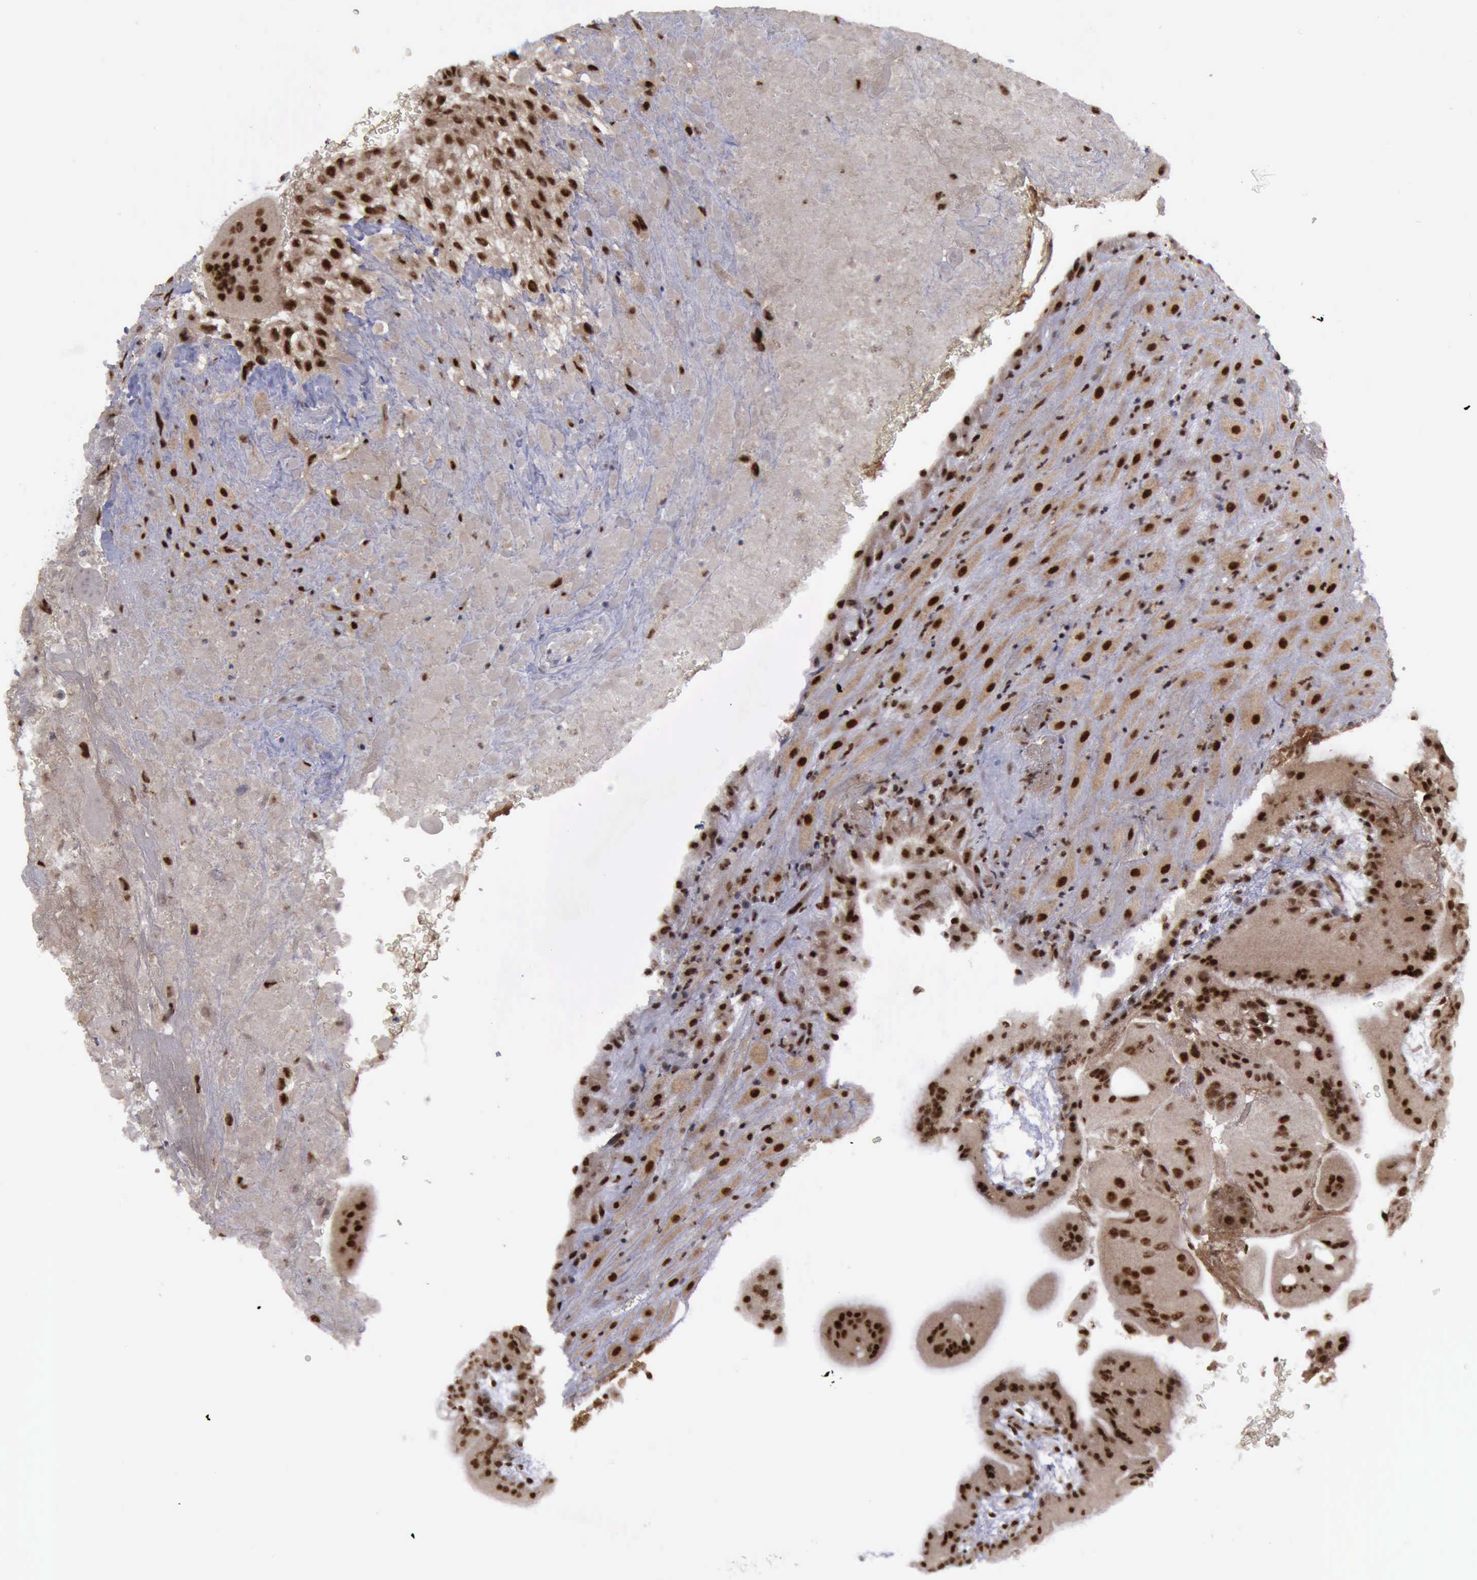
{"staining": {"intensity": "strong", "quantity": ">75%", "location": "cytoplasmic/membranous,nuclear"}, "tissue": "placenta", "cell_type": "Decidual cells", "image_type": "normal", "snomed": [{"axis": "morphology", "description": "Normal tissue, NOS"}, {"axis": "topography", "description": "Placenta"}], "caption": "There is high levels of strong cytoplasmic/membranous,nuclear staining in decidual cells of benign placenta, as demonstrated by immunohistochemical staining (brown color).", "gene": "ATM", "patient": {"sex": "female", "age": 19}}